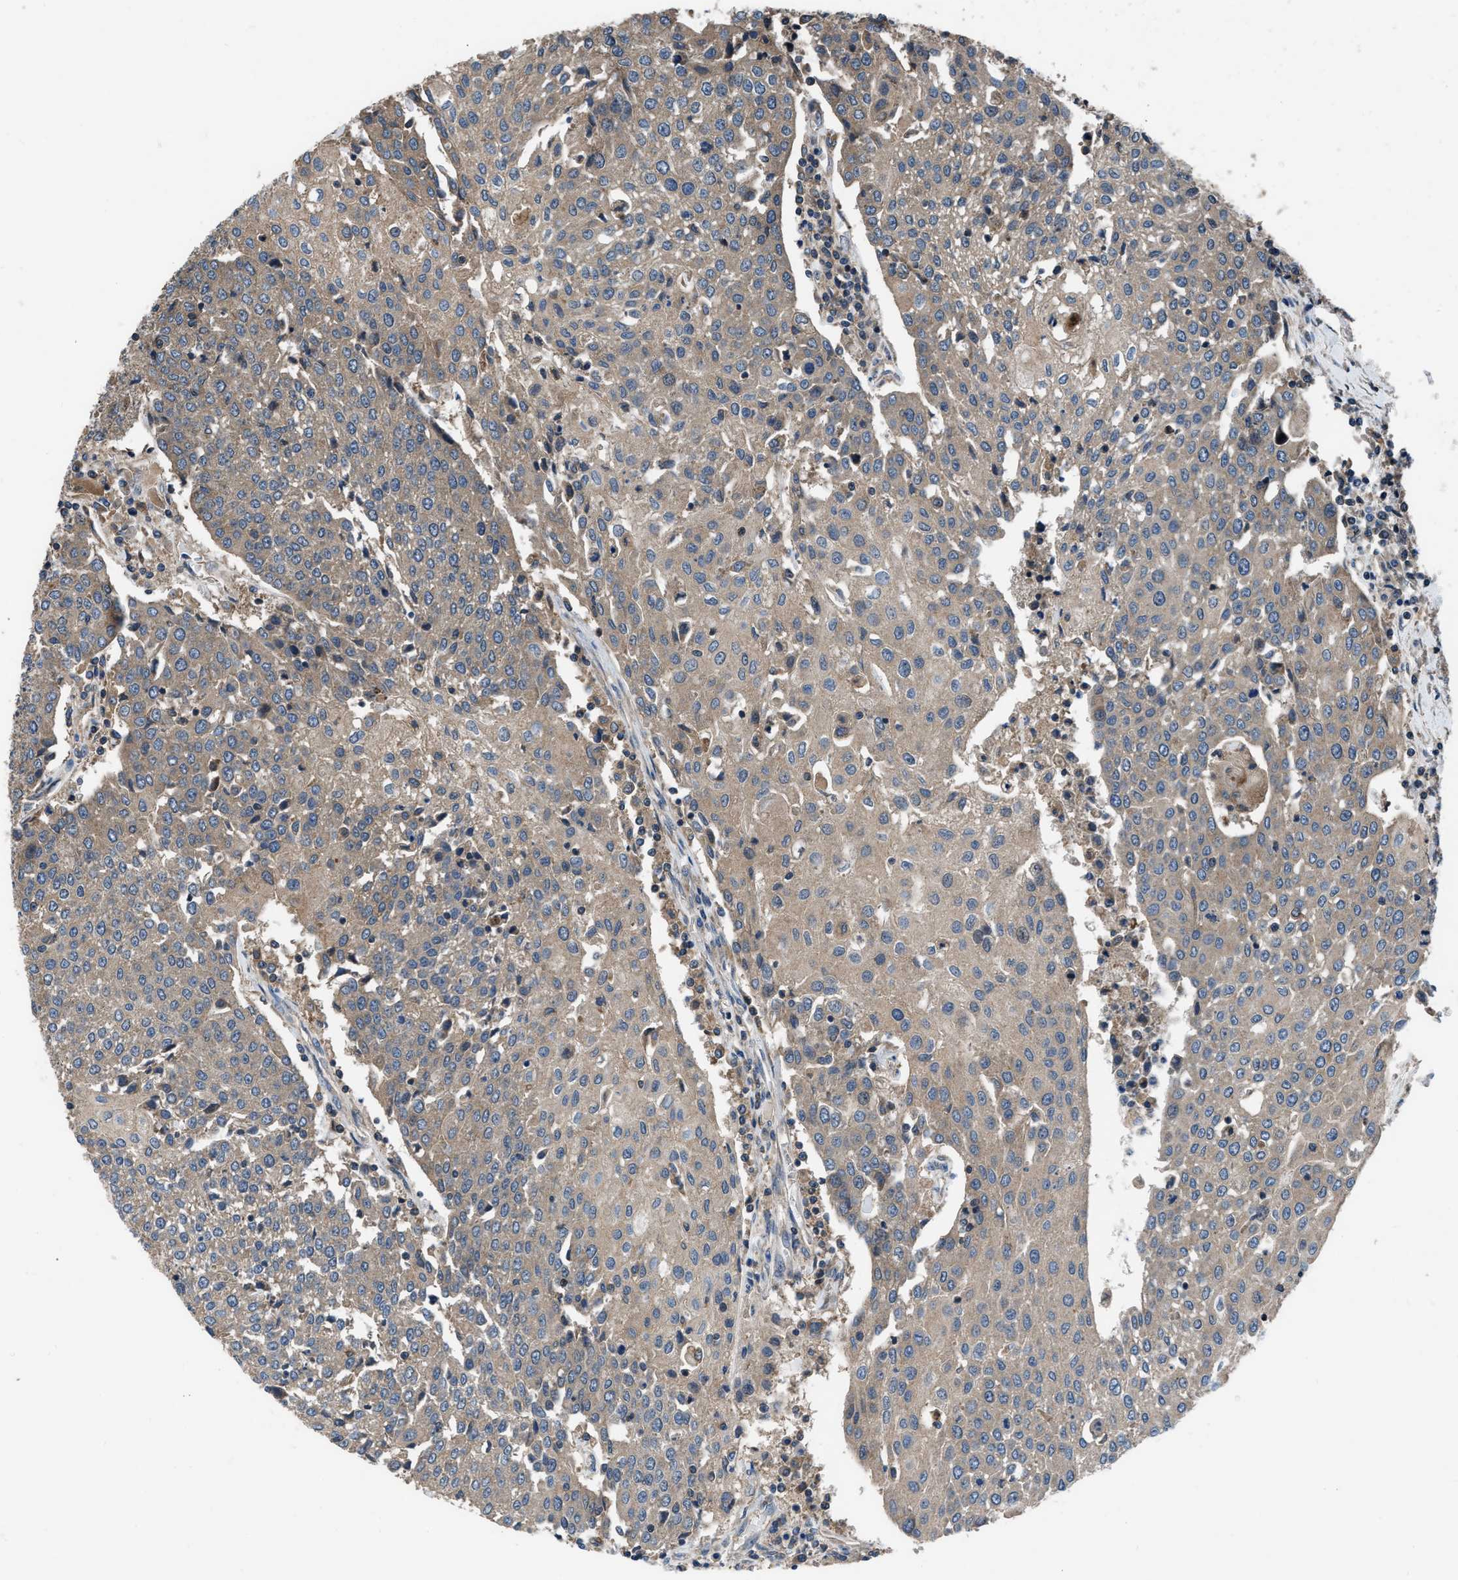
{"staining": {"intensity": "weak", "quantity": ">75%", "location": "cytoplasmic/membranous"}, "tissue": "urothelial cancer", "cell_type": "Tumor cells", "image_type": "cancer", "snomed": [{"axis": "morphology", "description": "Urothelial carcinoma, High grade"}, {"axis": "topography", "description": "Urinary bladder"}], "caption": "Immunohistochemistry (IHC) photomicrograph of neoplastic tissue: urothelial carcinoma (high-grade) stained using immunohistochemistry (IHC) shows low levels of weak protein expression localized specifically in the cytoplasmic/membranous of tumor cells, appearing as a cytoplasmic/membranous brown color.", "gene": "USP25", "patient": {"sex": "female", "age": 85}}